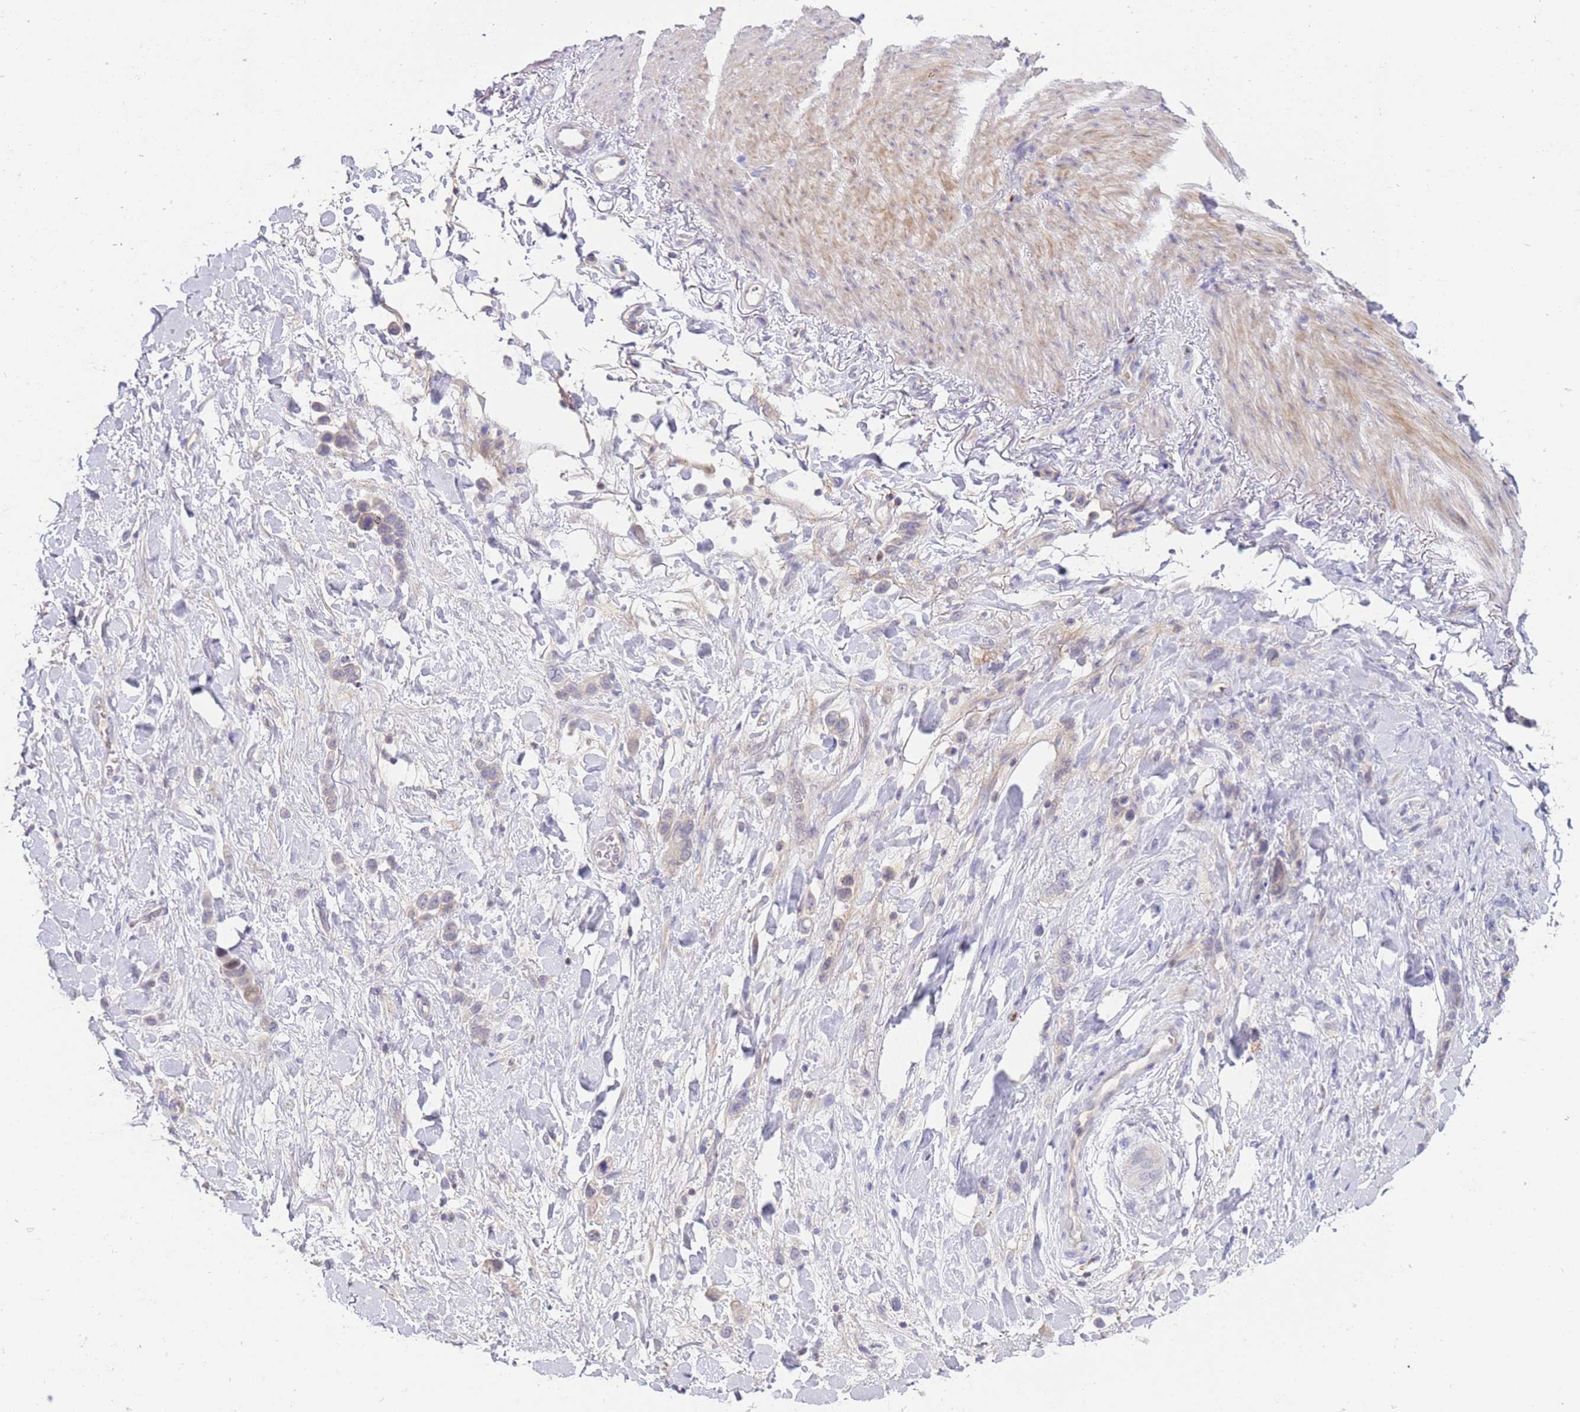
{"staining": {"intensity": "negative", "quantity": "none", "location": "none"}, "tissue": "stomach cancer", "cell_type": "Tumor cells", "image_type": "cancer", "snomed": [{"axis": "morphology", "description": "Adenocarcinoma, NOS"}, {"axis": "topography", "description": "Stomach"}], "caption": "This histopathology image is of stomach cancer (adenocarcinoma) stained with IHC to label a protein in brown with the nuclei are counter-stained blue. There is no expression in tumor cells.", "gene": "STK25", "patient": {"sex": "female", "age": 65}}